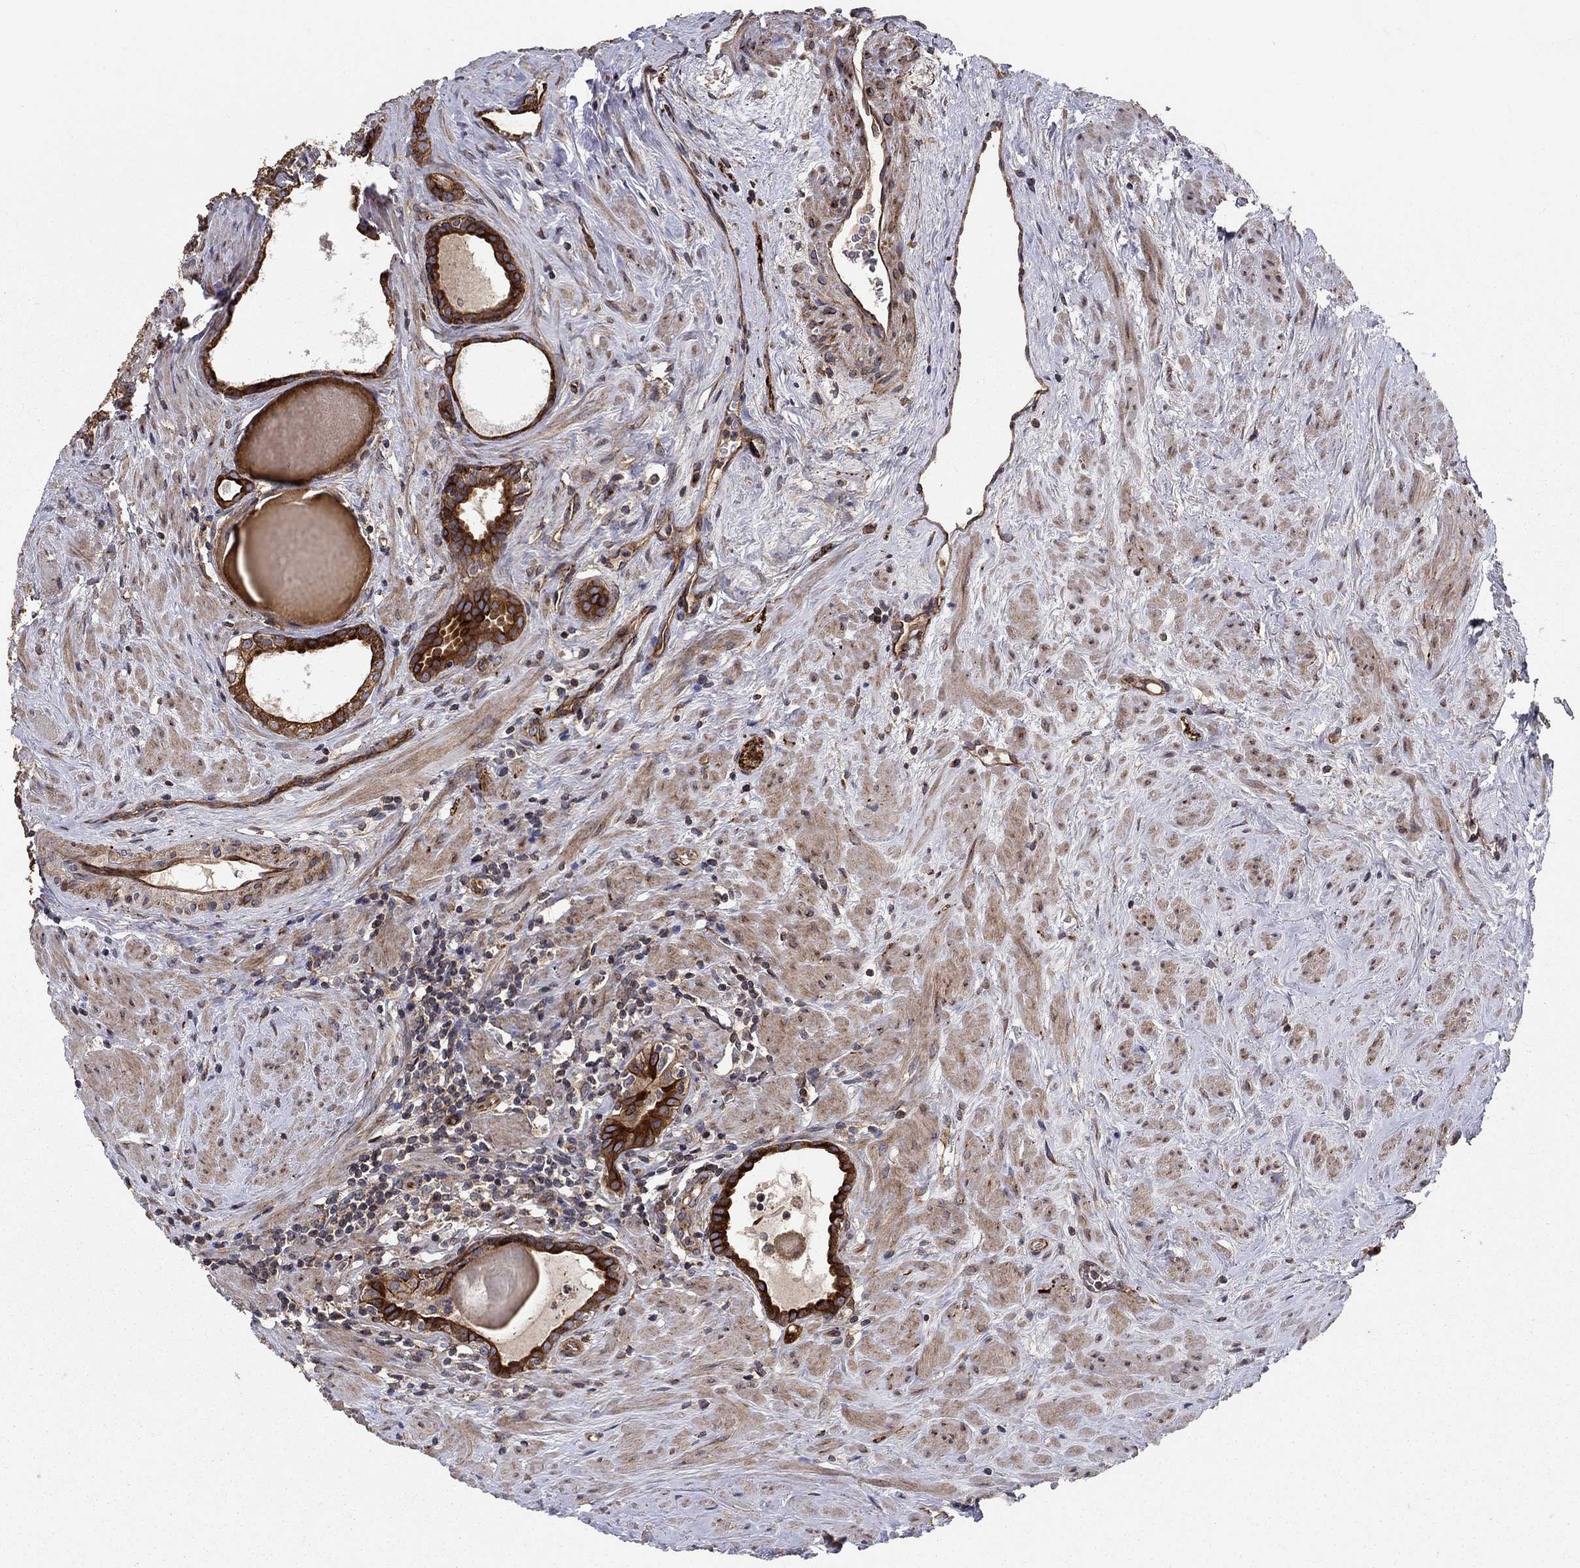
{"staining": {"intensity": "strong", "quantity": "25%-75%", "location": "cytoplasmic/membranous,nuclear"}, "tissue": "prostate cancer", "cell_type": "Tumor cells", "image_type": "cancer", "snomed": [{"axis": "morphology", "description": "Adenocarcinoma, NOS"}, {"axis": "morphology", "description": "Adenocarcinoma, High grade"}, {"axis": "topography", "description": "Prostate"}], "caption": "Prostate cancer (adenocarcinoma (high-grade)) was stained to show a protein in brown. There is high levels of strong cytoplasmic/membranous and nuclear positivity in approximately 25%-75% of tumor cells.", "gene": "BMERB1", "patient": {"sex": "male", "age": 64}}